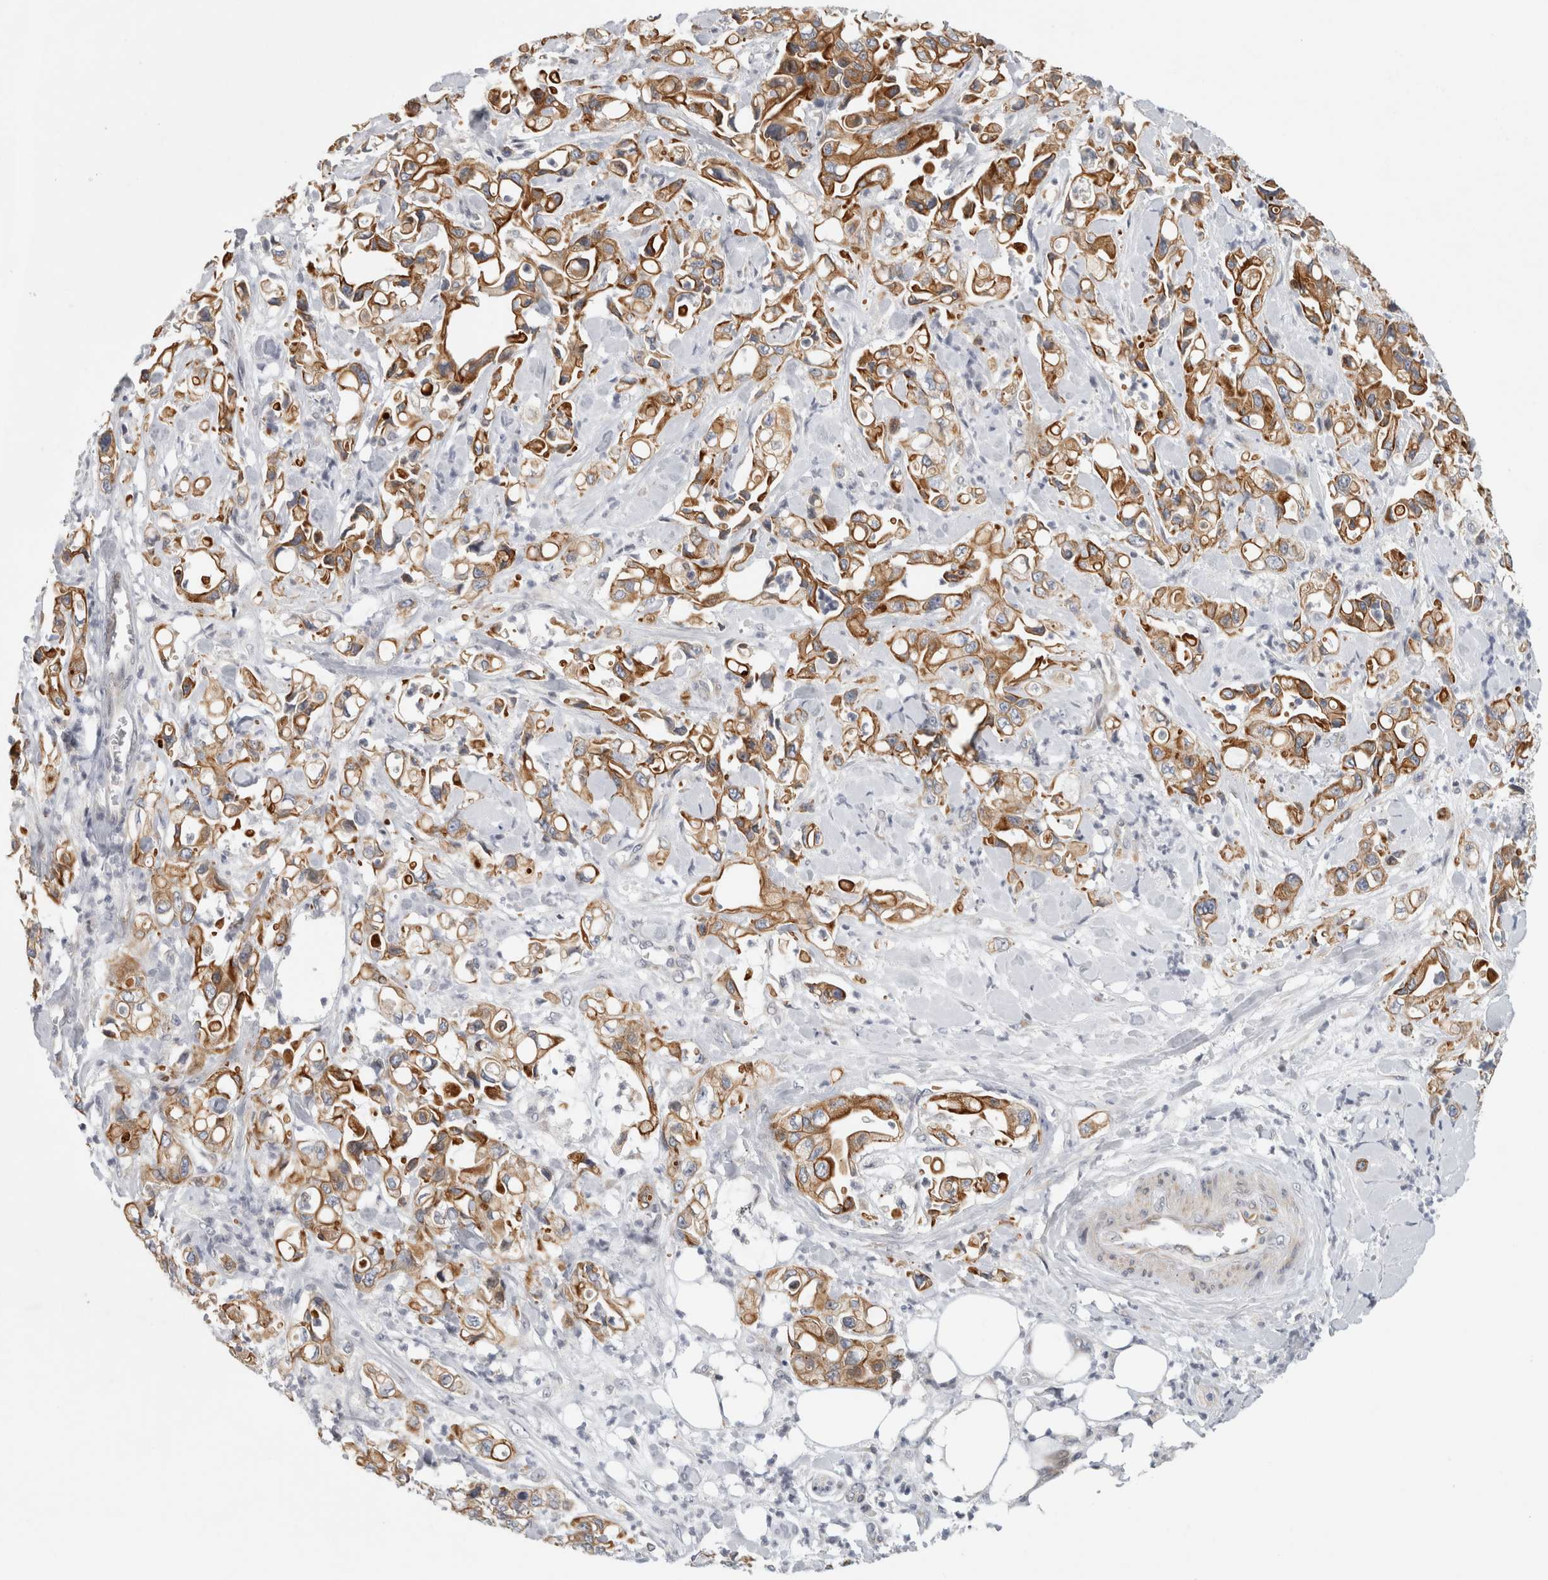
{"staining": {"intensity": "moderate", "quantity": ">75%", "location": "cytoplasmic/membranous"}, "tissue": "pancreatic cancer", "cell_type": "Tumor cells", "image_type": "cancer", "snomed": [{"axis": "morphology", "description": "Adenocarcinoma, NOS"}, {"axis": "topography", "description": "Pancreas"}], "caption": "Pancreatic cancer tissue exhibits moderate cytoplasmic/membranous staining in about >75% of tumor cells, visualized by immunohistochemistry. (brown staining indicates protein expression, while blue staining denotes nuclei).", "gene": "UTP25", "patient": {"sex": "male", "age": 70}}